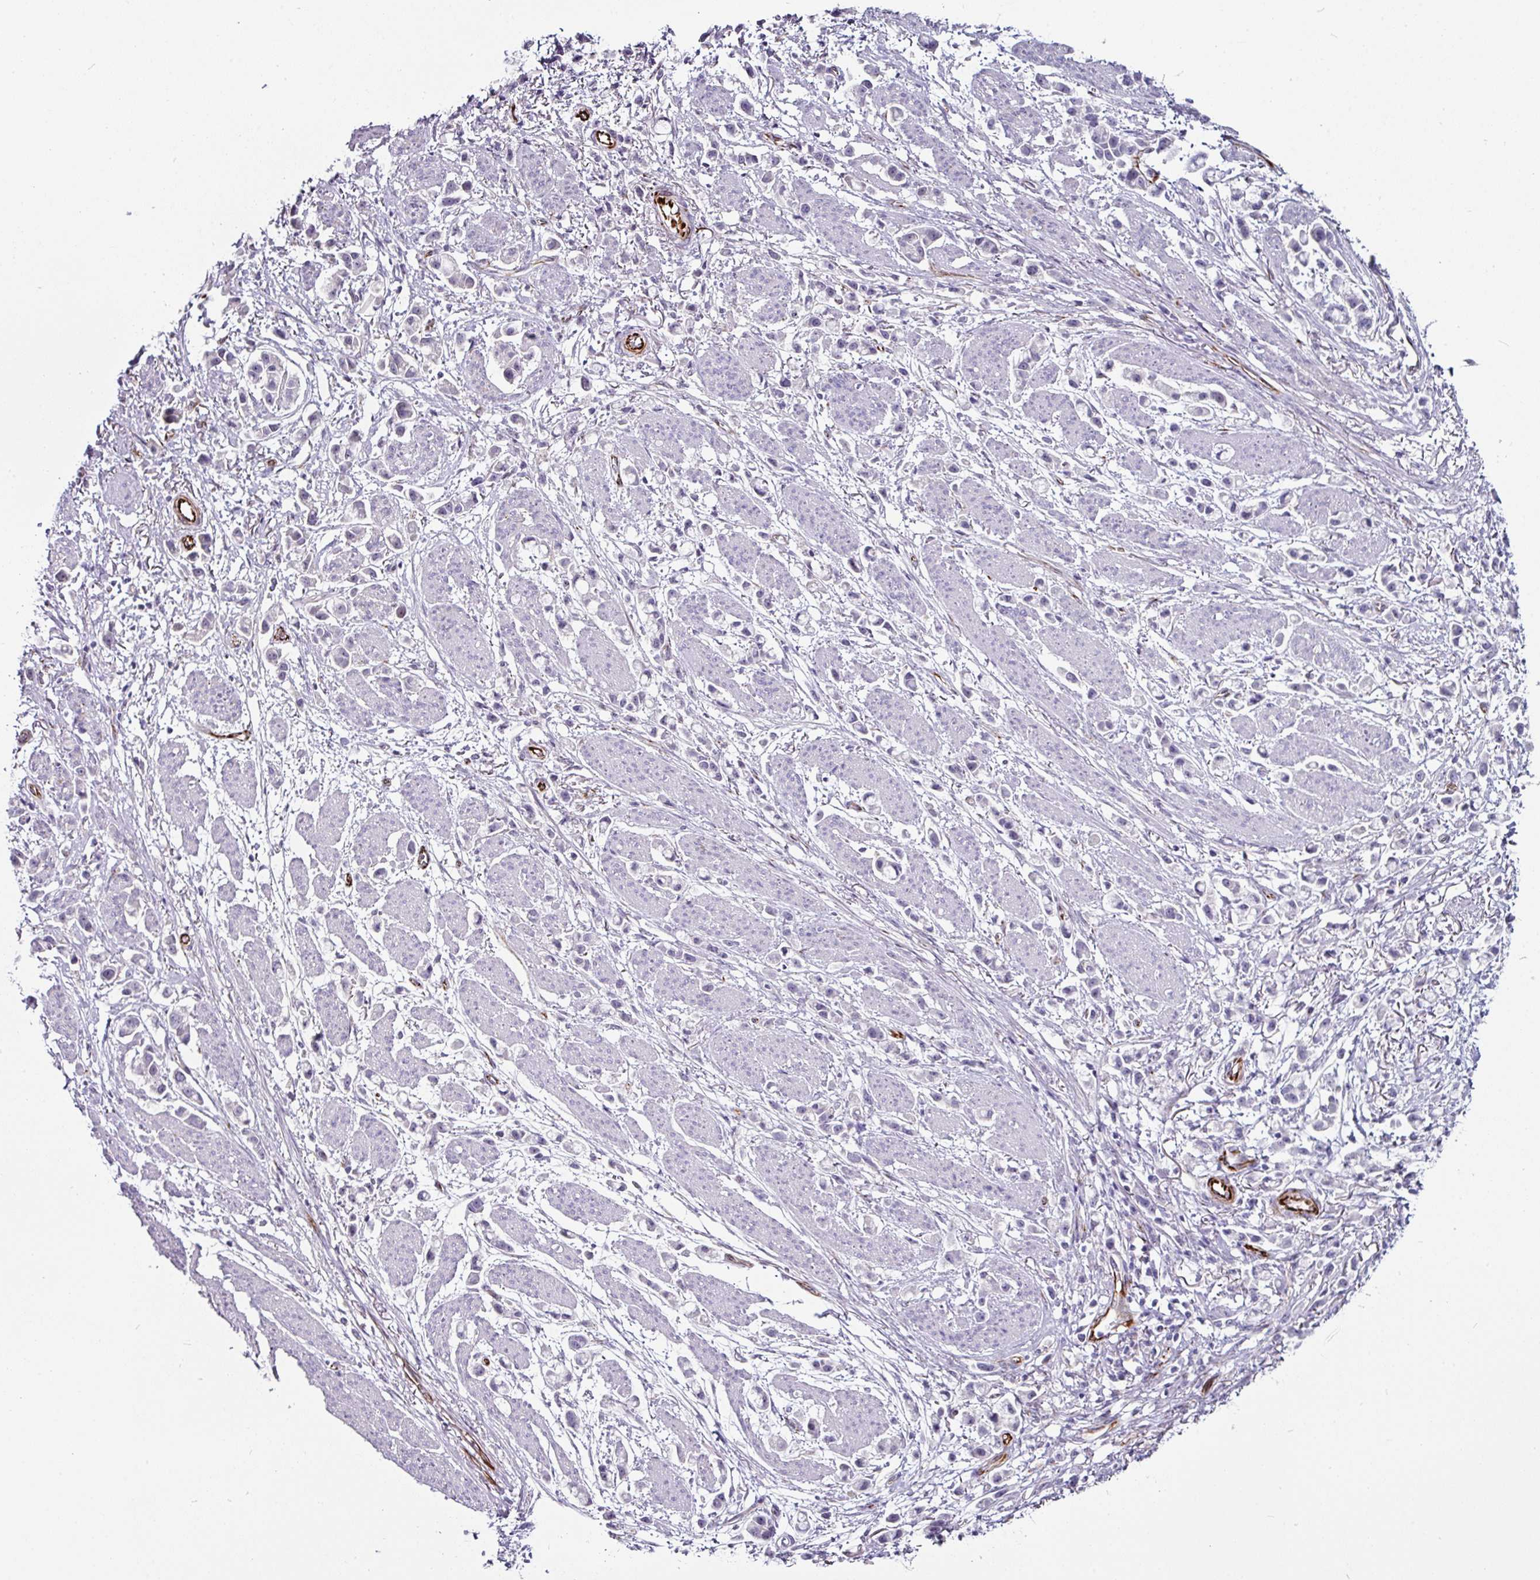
{"staining": {"intensity": "negative", "quantity": "none", "location": "none"}, "tissue": "stomach cancer", "cell_type": "Tumor cells", "image_type": "cancer", "snomed": [{"axis": "morphology", "description": "Adenocarcinoma, NOS"}, {"axis": "topography", "description": "Stomach"}], "caption": "Immunohistochemistry (IHC) of adenocarcinoma (stomach) exhibits no staining in tumor cells.", "gene": "TMPRSS9", "patient": {"sex": "female", "age": 81}}